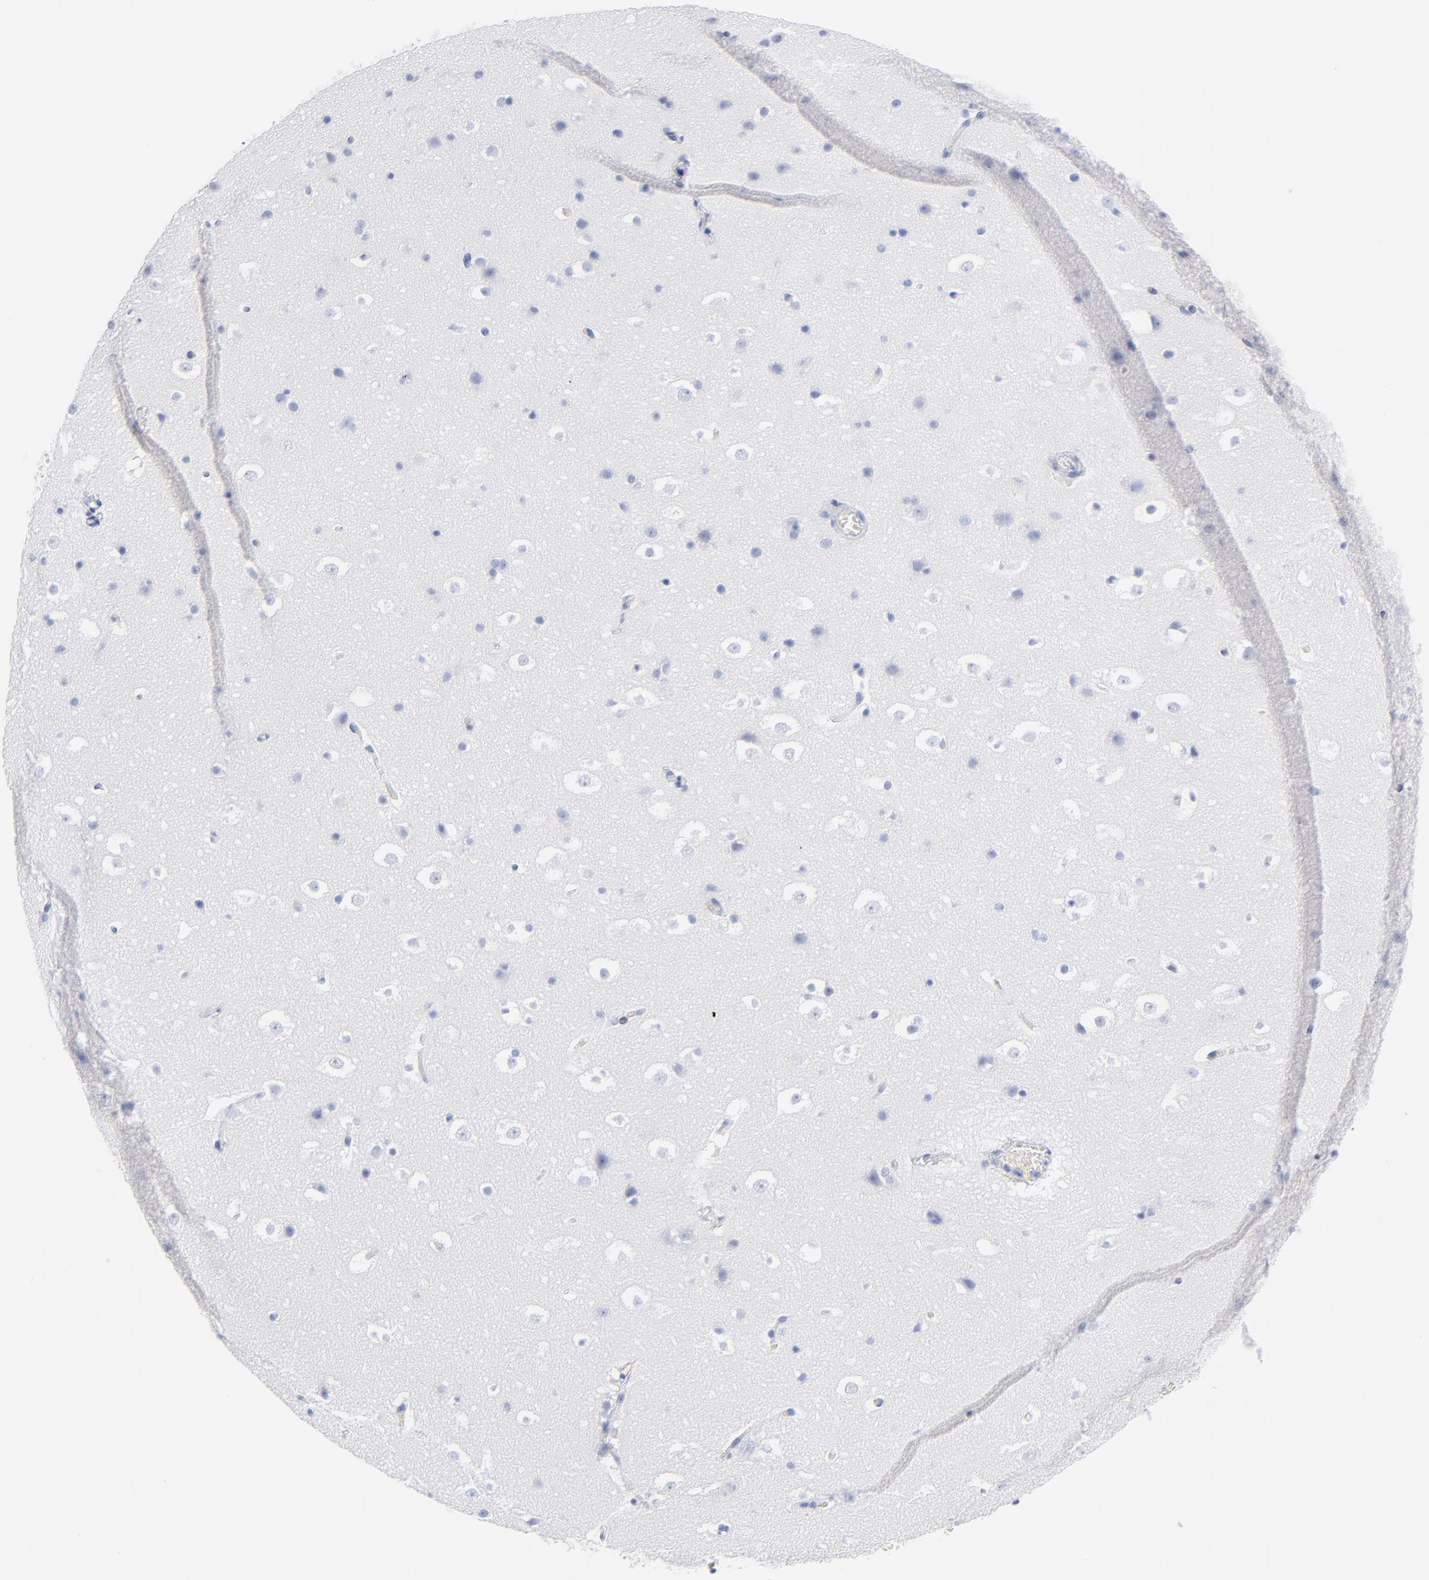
{"staining": {"intensity": "negative", "quantity": "none", "location": "none"}, "tissue": "hippocampus", "cell_type": "Glial cells", "image_type": "normal", "snomed": [{"axis": "morphology", "description": "Normal tissue, NOS"}, {"axis": "topography", "description": "Hippocampus"}], "caption": "Photomicrograph shows no protein positivity in glial cells of benign hippocampus.", "gene": "ACY1", "patient": {"sex": "male", "age": 45}}